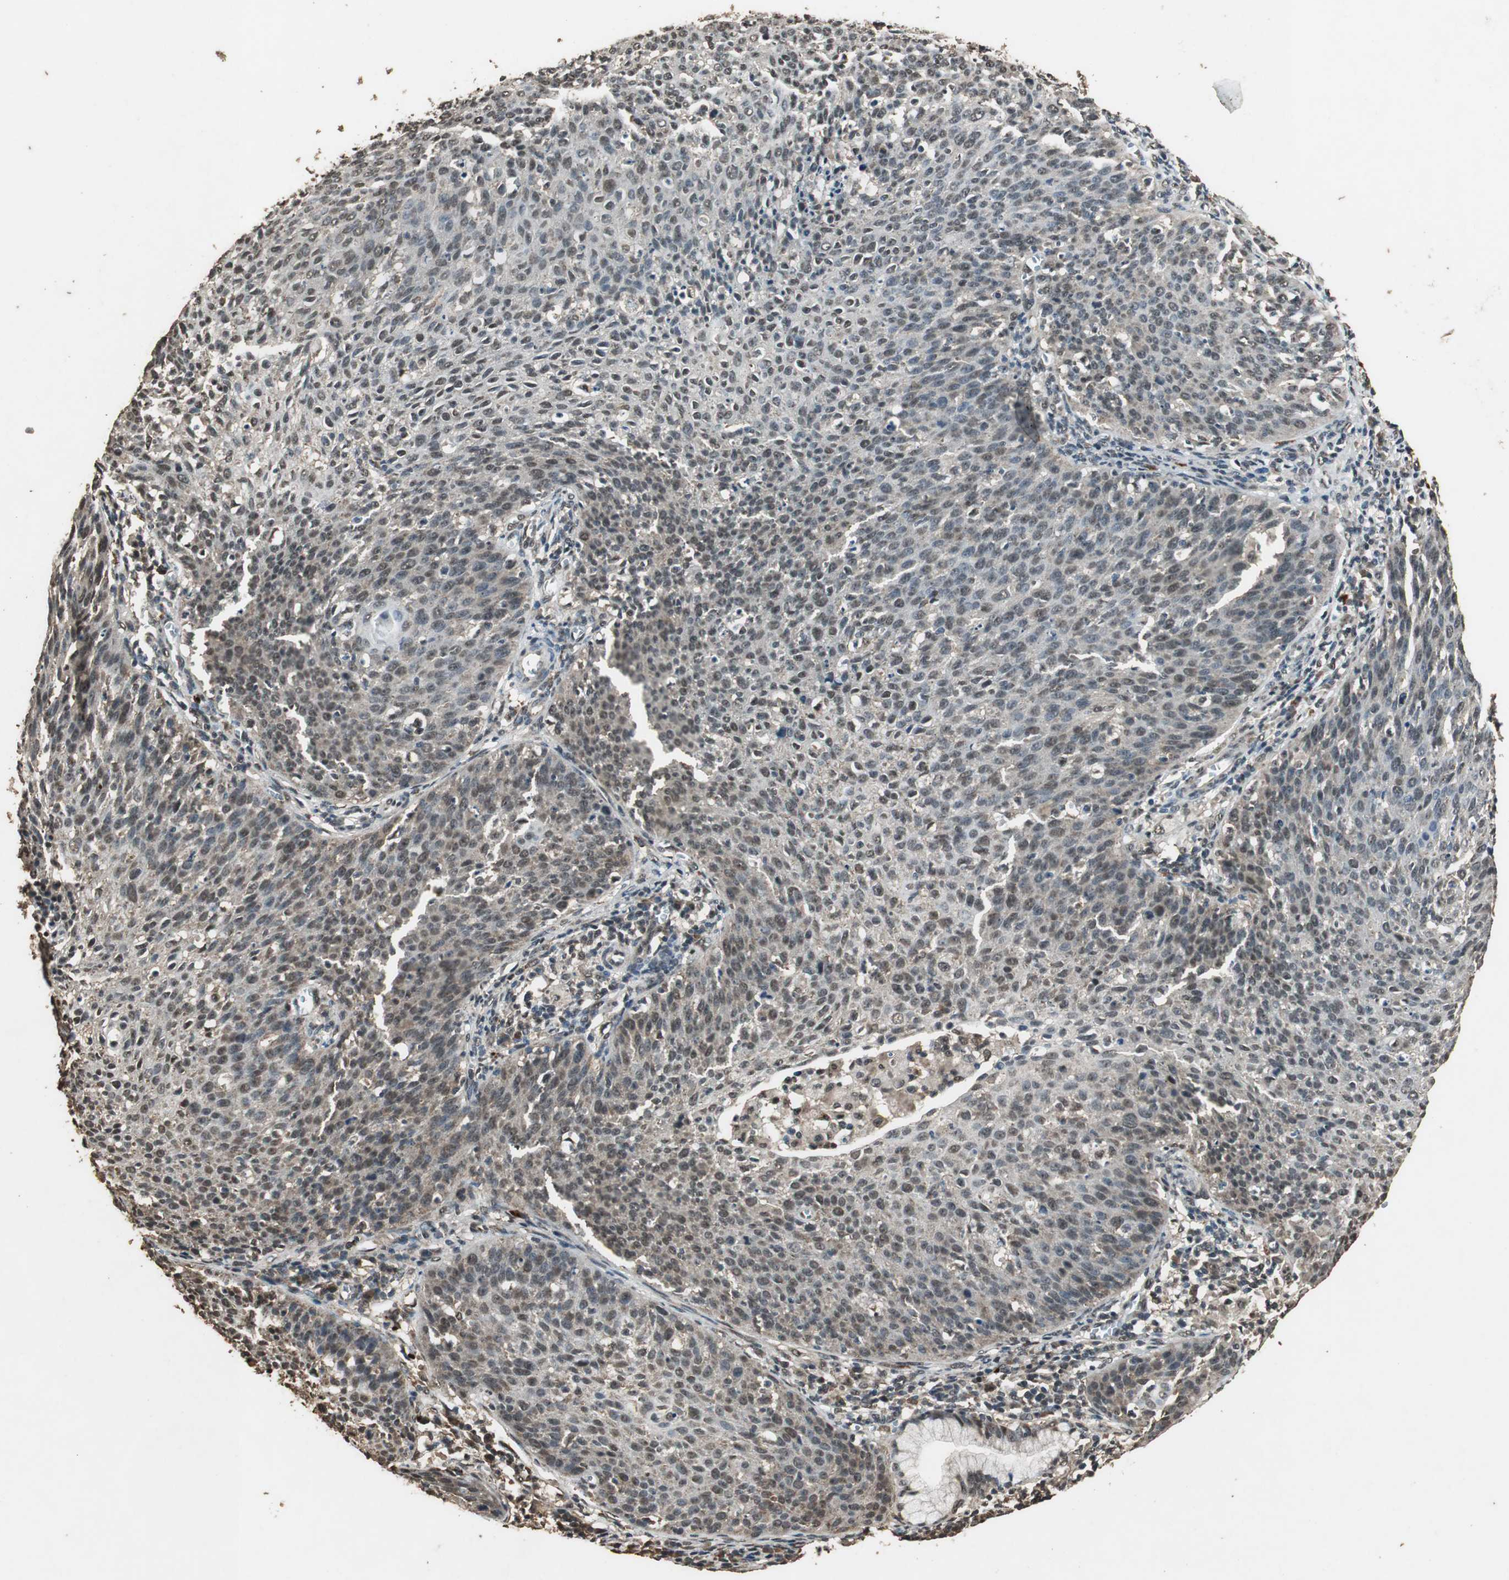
{"staining": {"intensity": "moderate", "quantity": "25%-75%", "location": "cytoplasmic/membranous,nuclear"}, "tissue": "cervical cancer", "cell_type": "Tumor cells", "image_type": "cancer", "snomed": [{"axis": "morphology", "description": "Squamous cell carcinoma, NOS"}, {"axis": "topography", "description": "Cervix"}], "caption": "IHC (DAB) staining of human cervical squamous cell carcinoma reveals moderate cytoplasmic/membranous and nuclear protein expression in about 25%-75% of tumor cells. (DAB (3,3'-diaminobenzidine) = brown stain, brightfield microscopy at high magnification).", "gene": "PPP1R13B", "patient": {"sex": "female", "age": 38}}